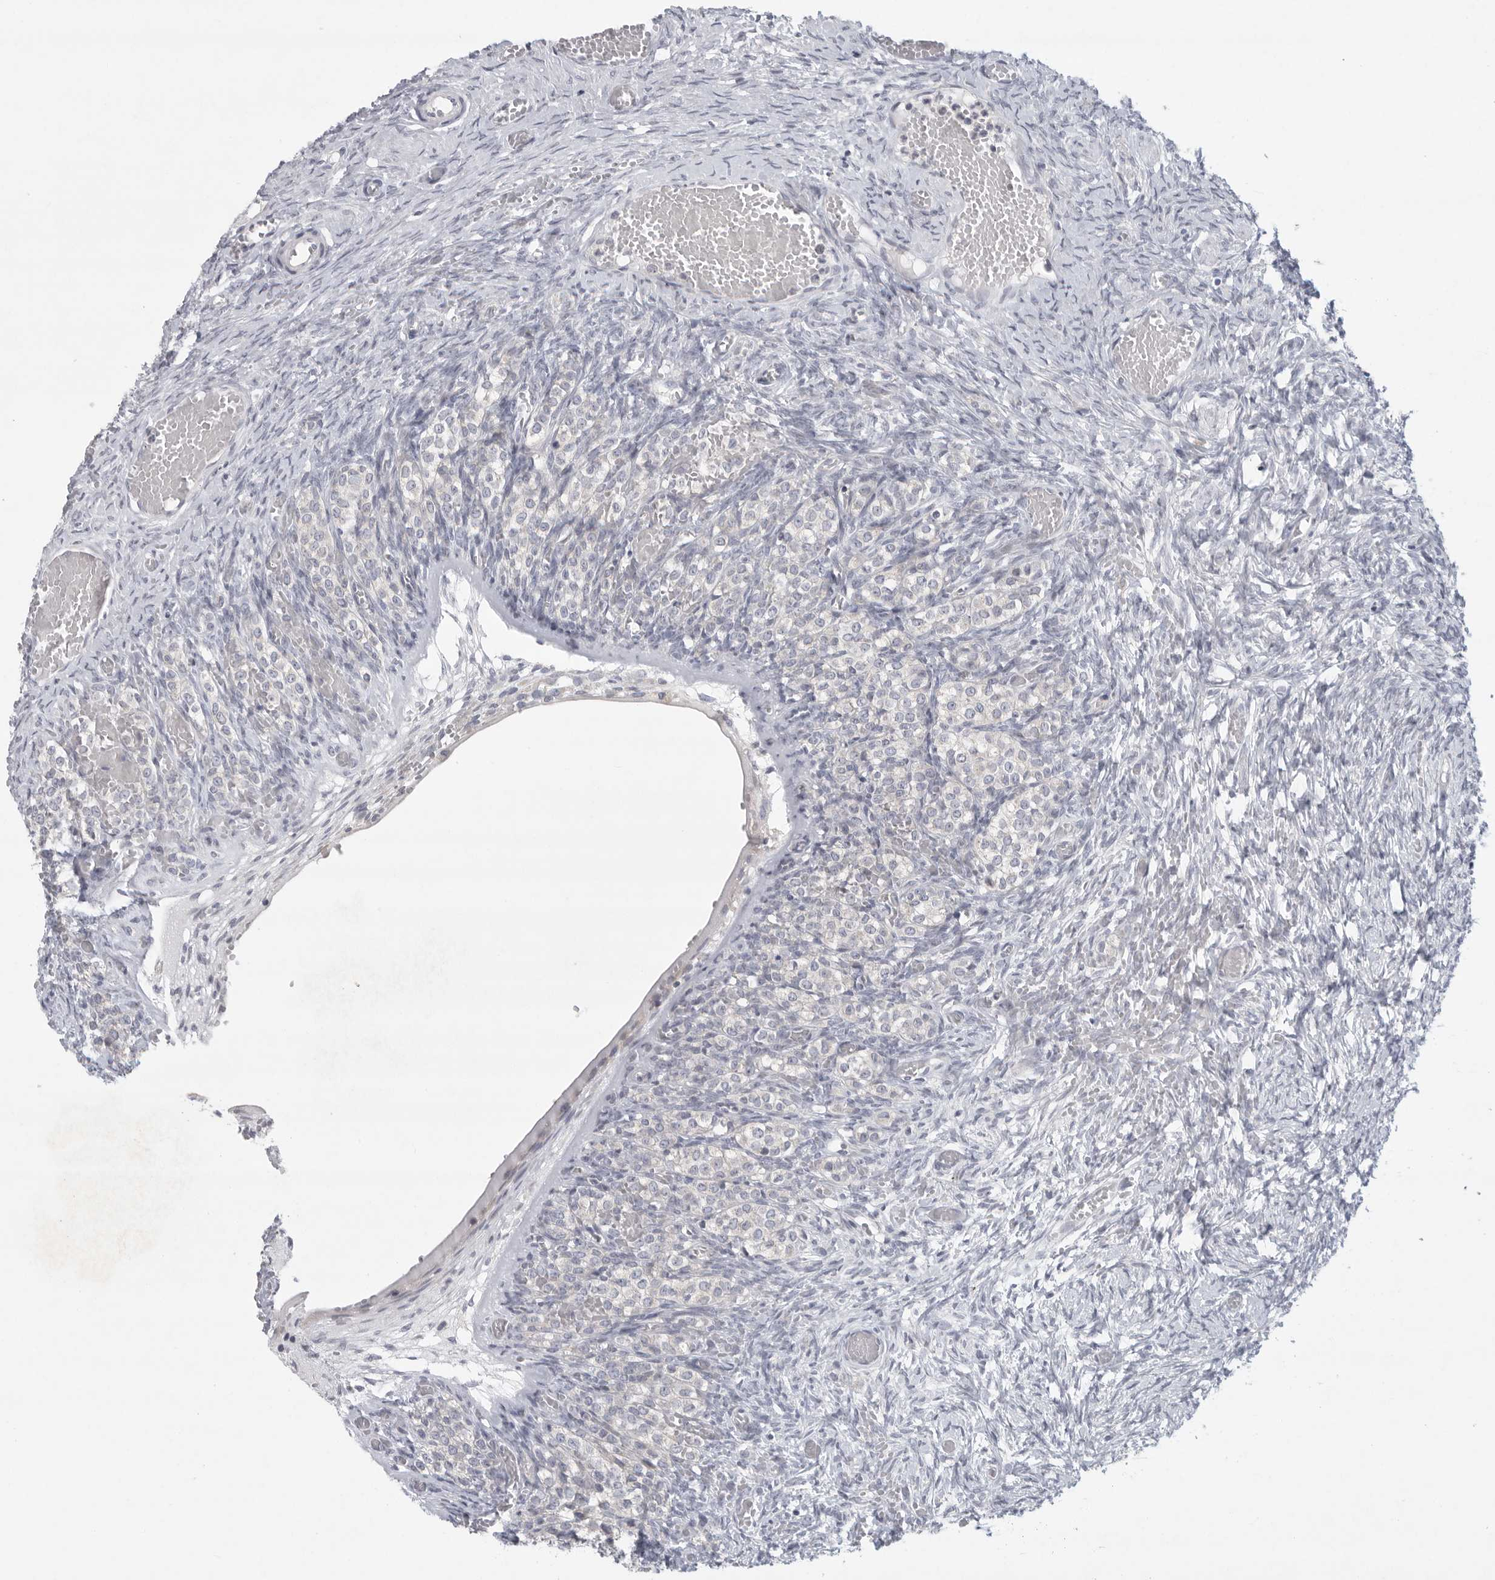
{"staining": {"intensity": "negative", "quantity": "none", "location": "none"}, "tissue": "ovary", "cell_type": "Follicle cells", "image_type": "normal", "snomed": [{"axis": "morphology", "description": "Adenocarcinoma, NOS"}, {"axis": "topography", "description": "Endometrium"}], "caption": "DAB (3,3'-diaminobenzidine) immunohistochemical staining of benign human ovary demonstrates no significant positivity in follicle cells.", "gene": "TMEM69", "patient": {"sex": "female", "age": 32}}